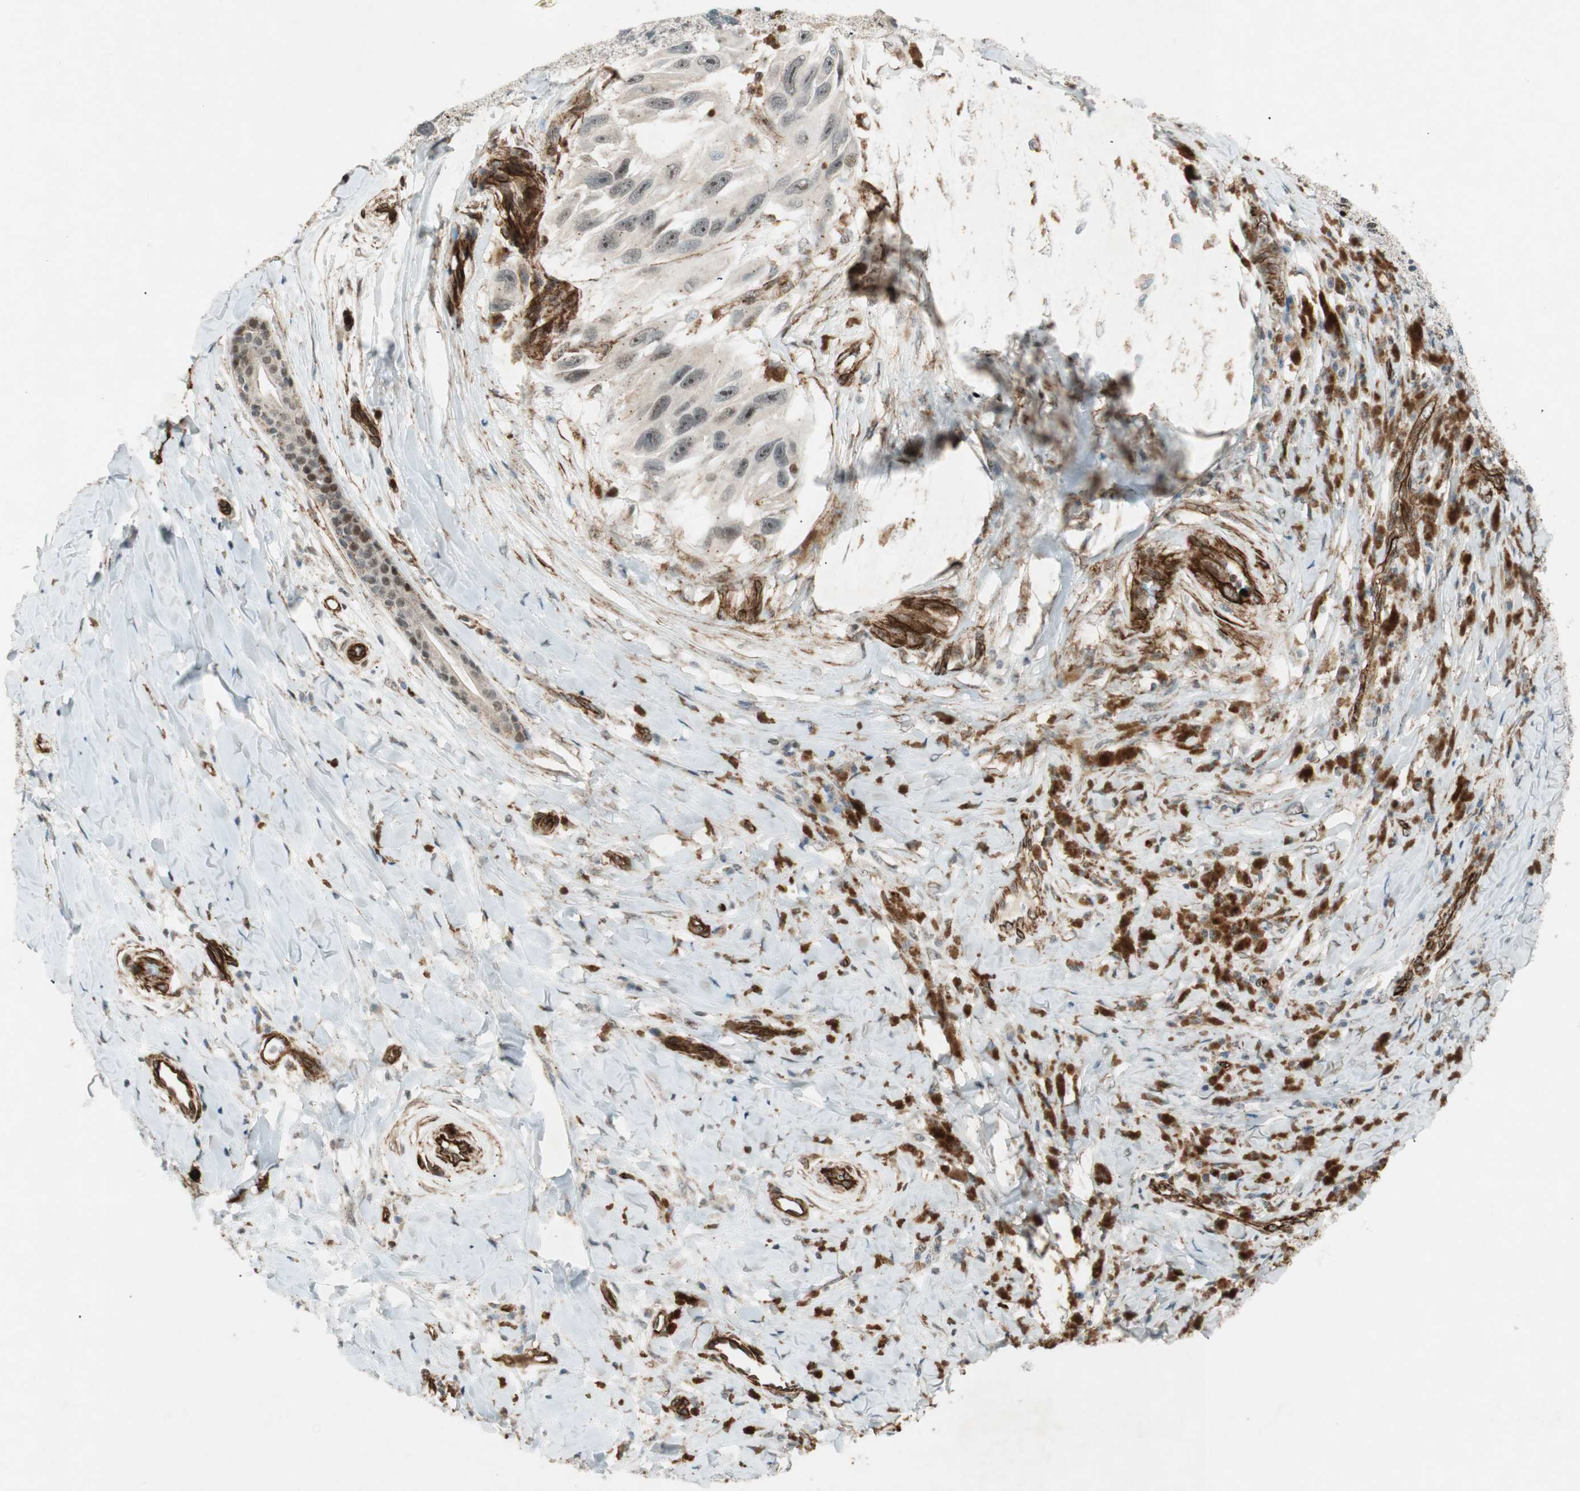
{"staining": {"intensity": "negative", "quantity": "none", "location": "none"}, "tissue": "melanoma", "cell_type": "Tumor cells", "image_type": "cancer", "snomed": [{"axis": "morphology", "description": "Malignant melanoma, NOS"}, {"axis": "topography", "description": "Skin"}], "caption": "A histopathology image of melanoma stained for a protein exhibits no brown staining in tumor cells. (DAB IHC with hematoxylin counter stain).", "gene": "CDK19", "patient": {"sex": "female", "age": 73}}